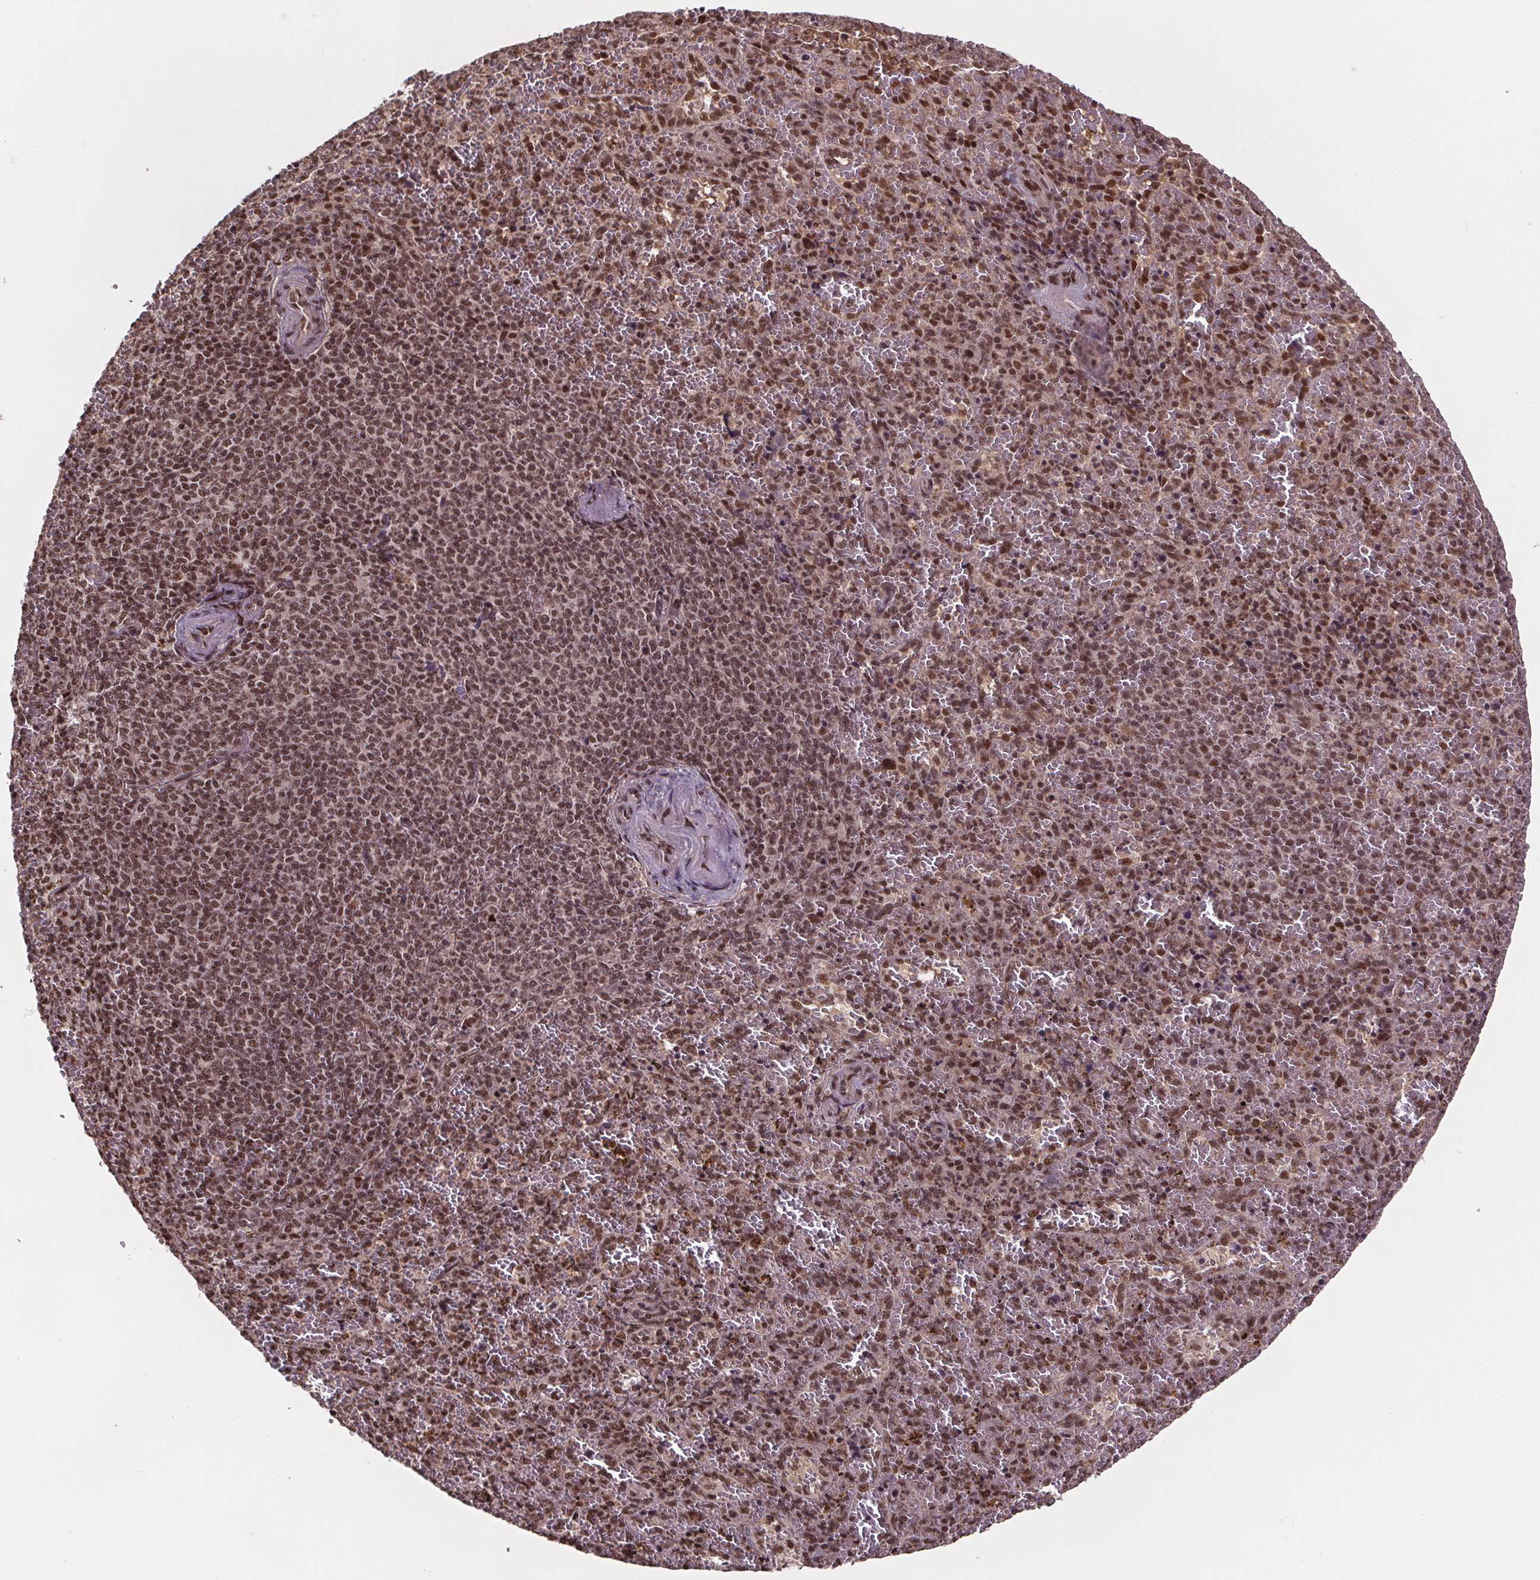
{"staining": {"intensity": "moderate", "quantity": ">75%", "location": "nuclear"}, "tissue": "spleen", "cell_type": "Cells in red pulp", "image_type": "normal", "snomed": [{"axis": "morphology", "description": "Normal tissue, NOS"}, {"axis": "topography", "description": "Spleen"}], "caption": "A medium amount of moderate nuclear expression is identified in approximately >75% of cells in red pulp in normal spleen. The staining was performed using DAB, with brown indicating positive protein expression. Nuclei are stained blue with hematoxylin.", "gene": "JARID2", "patient": {"sex": "female", "age": 50}}